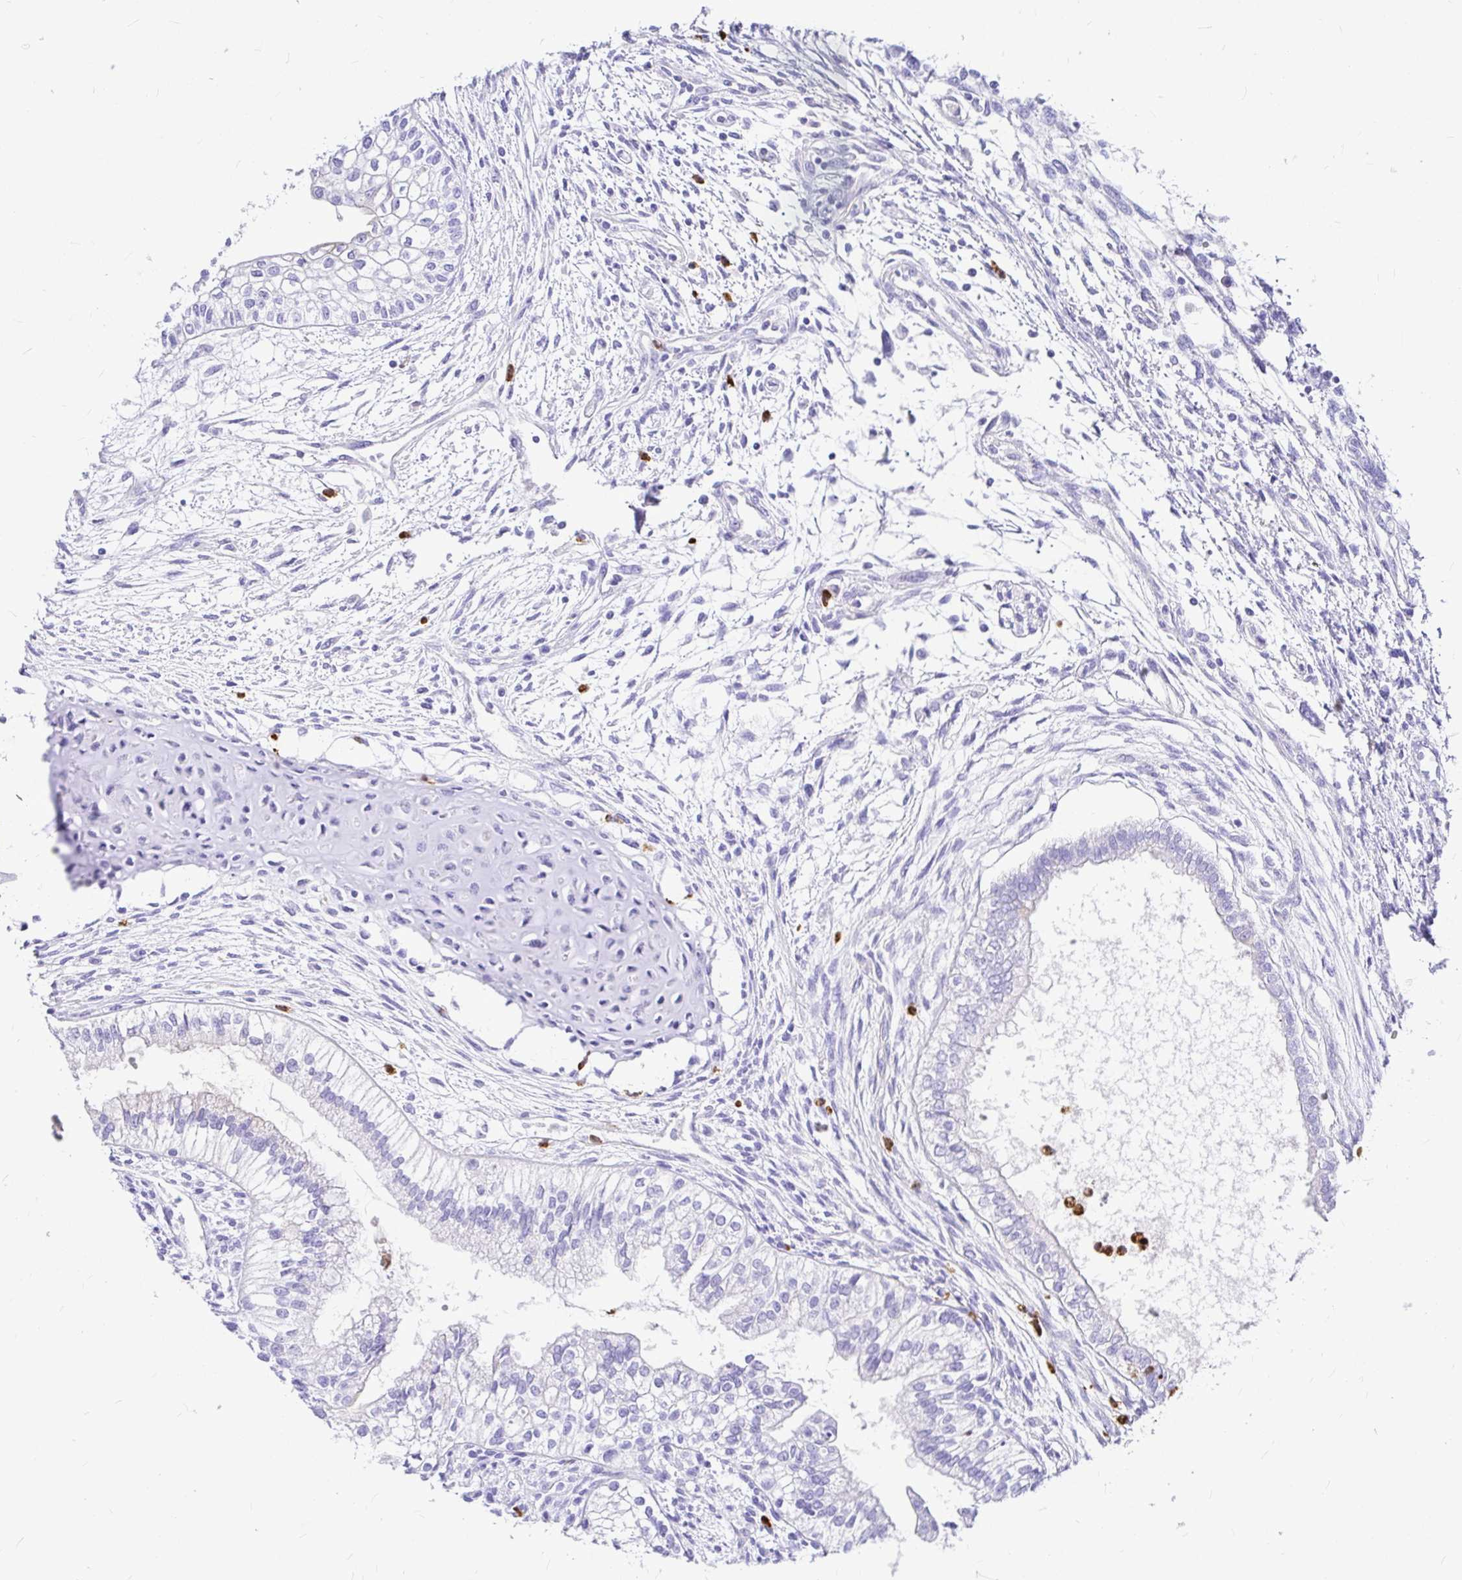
{"staining": {"intensity": "negative", "quantity": "none", "location": "none"}, "tissue": "testis cancer", "cell_type": "Tumor cells", "image_type": "cancer", "snomed": [{"axis": "morphology", "description": "Carcinoma, Embryonal, NOS"}, {"axis": "topography", "description": "Testis"}], "caption": "This histopathology image is of testis embryonal carcinoma stained with immunohistochemistry (IHC) to label a protein in brown with the nuclei are counter-stained blue. There is no staining in tumor cells.", "gene": "CLEC1B", "patient": {"sex": "male", "age": 37}}